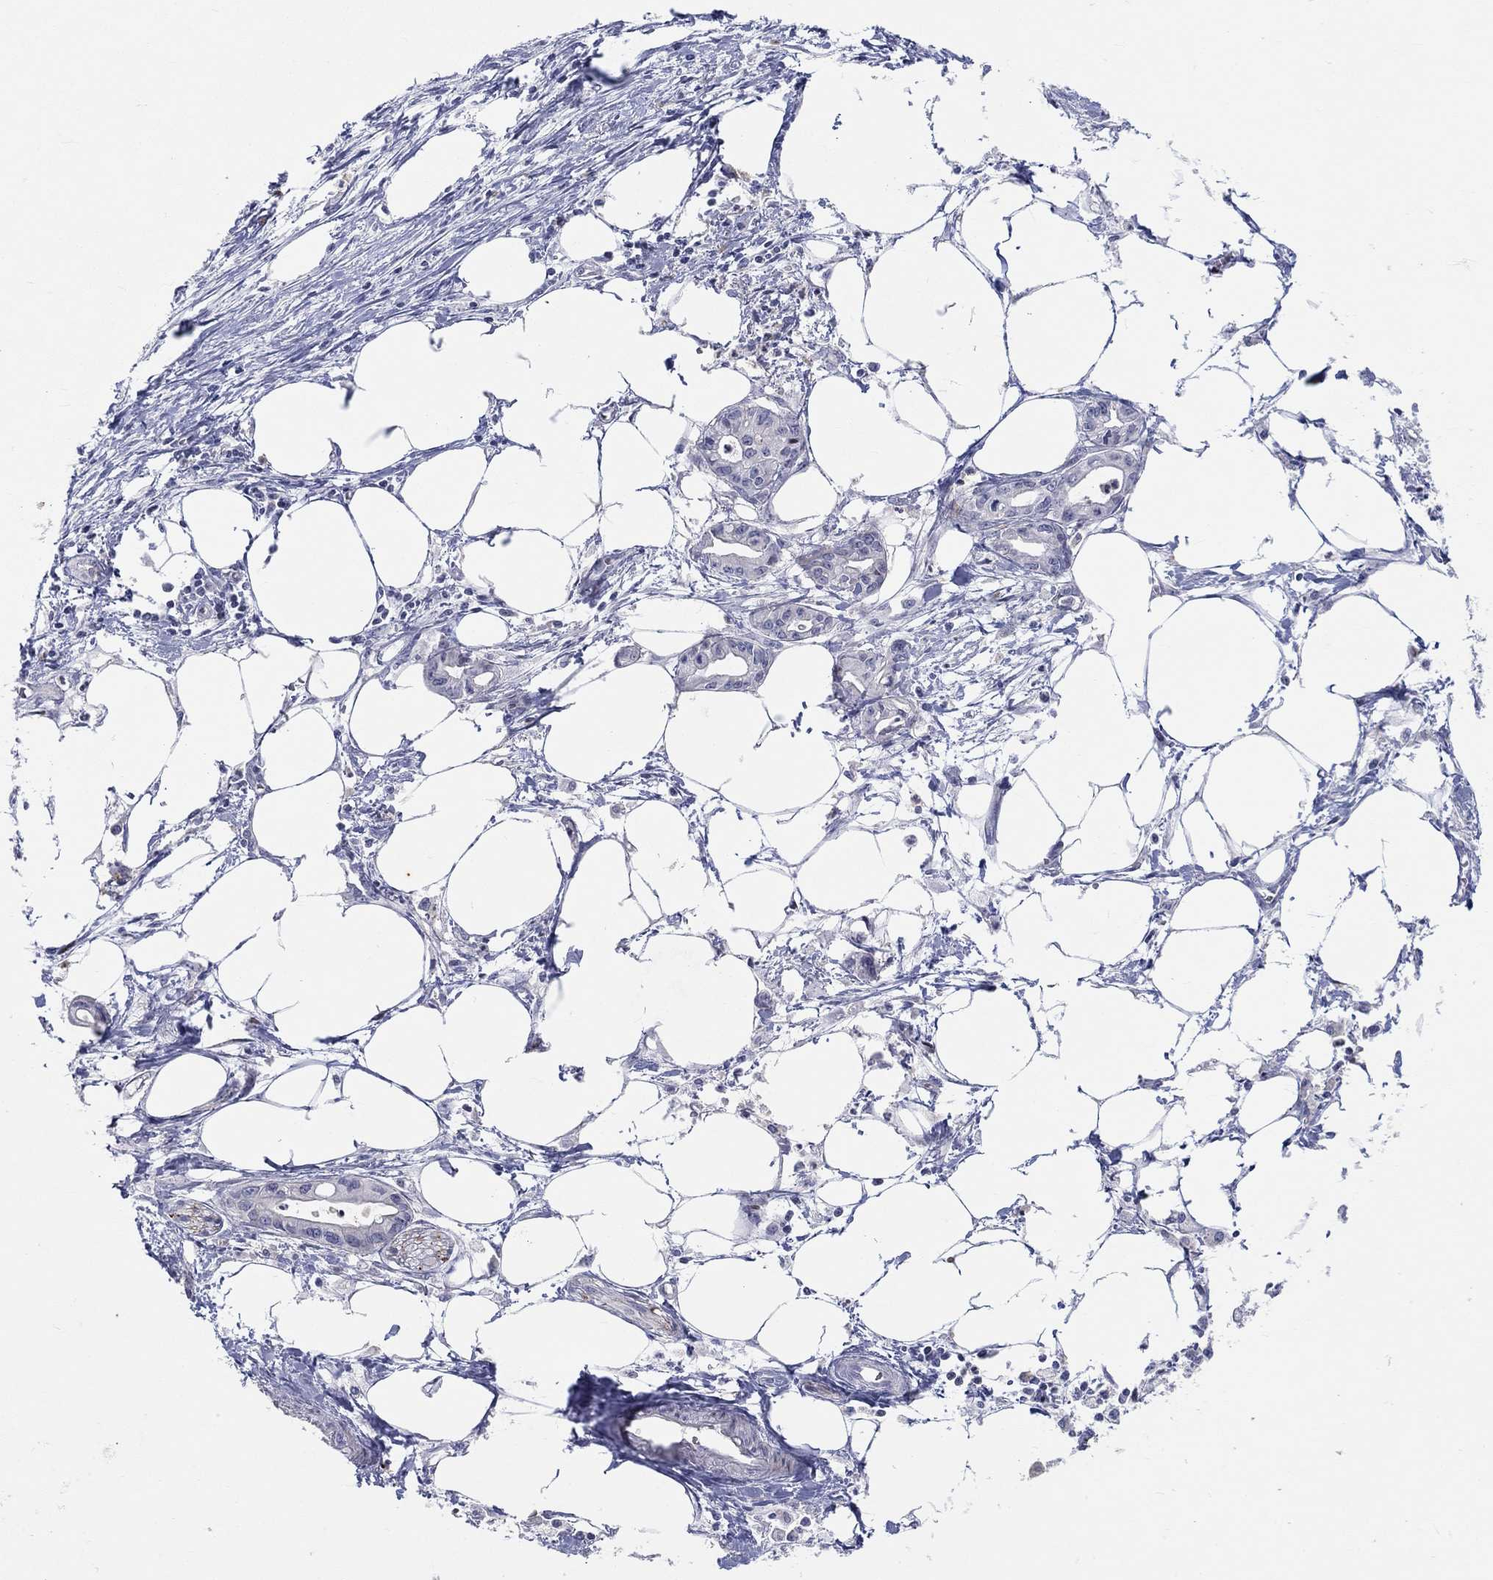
{"staining": {"intensity": "negative", "quantity": "none", "location": "none"}, "tissue": "pancreatic cancer", "cell_type": "Tumor cells", "image_type": "cancer", "snomed": [{"axis": "morphology", "description": "Adenocarcinoma, NOS"}, {"axis": "topography", "description": "Pancreas"}], "caption": "Tumor cells are negative for protein expression in human pancreatic cancer (adenocarcinoma).", "gene": "ARHGAP36", "patient": {"sex": "male", "age": 71}}